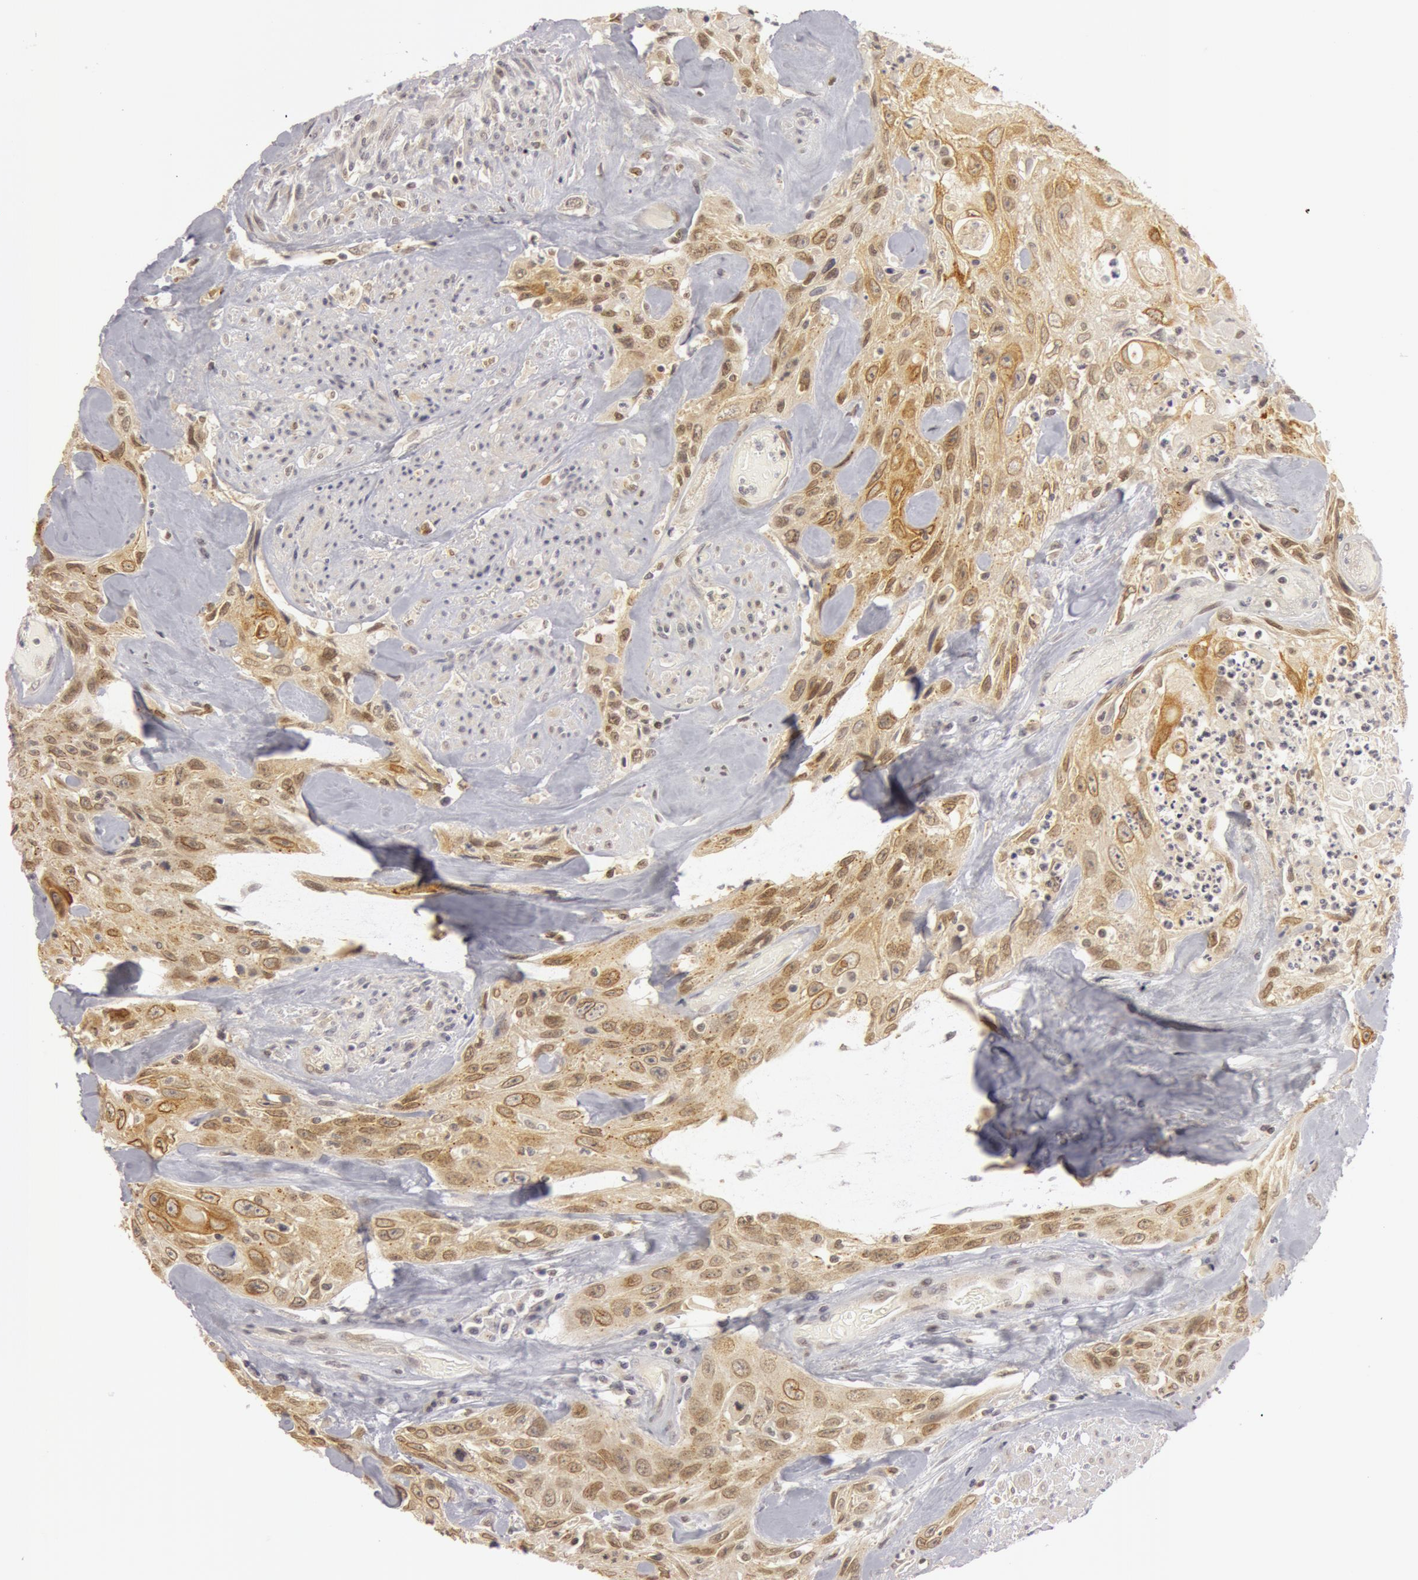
{"staining": {"intensity": "weak", "quantity": "25%-75%", "location": "nuclear"}, "tissue": "urothelial cancer", "cell_type": "Tumor cells", "image_type": "cancer", "snomed": [{"axis": "morphology", "description": "Urothelial carcinoma, High grade"}, {"axis": "topography", "description": "Urinary bladder"}], "caption": "Approximately 25%-75% of tumor cells in human urothelial cancer display weak nuclear protein staining as visualized by brown immunohistochemical staining.", "gene": "OASL", "patient": {"sex": "female", "age": 84}}